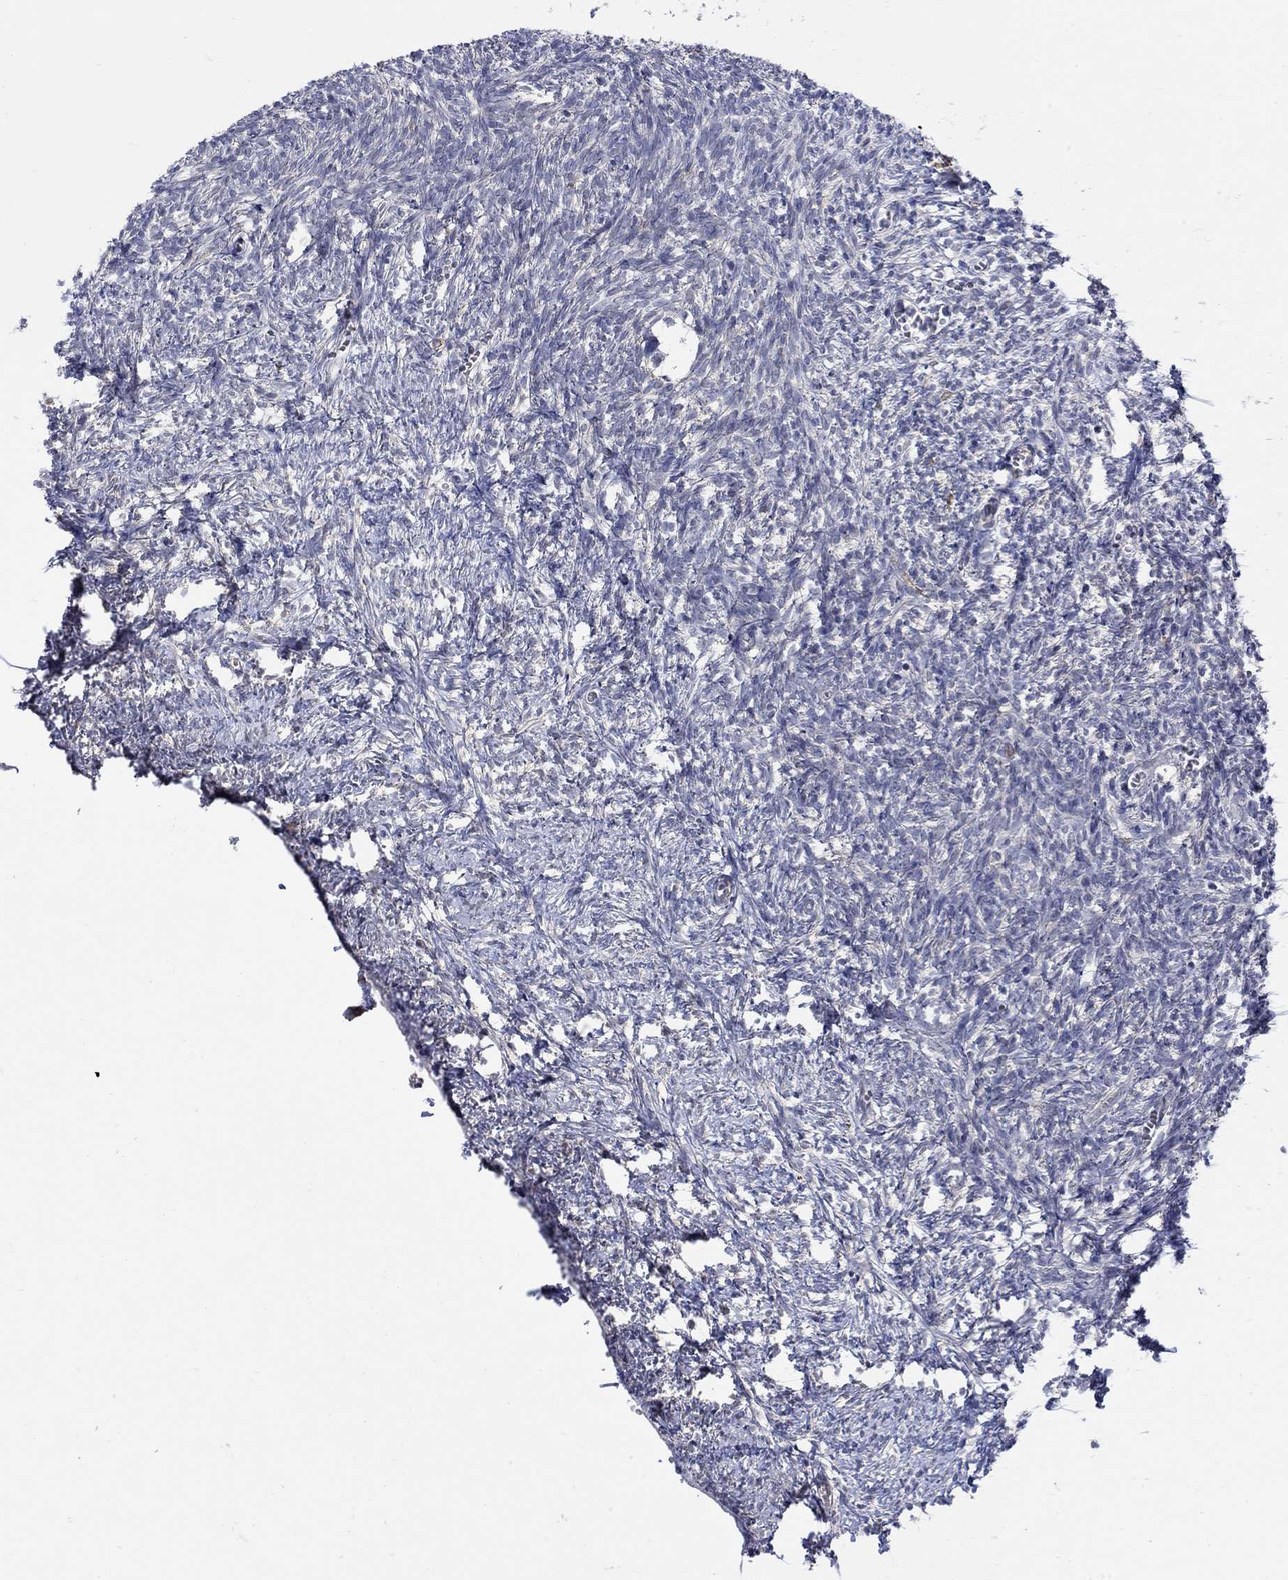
{"staining": {"intensity": "negative", "quantity": "none", "location": "none"}, "tissue": "ovary", "cell_type": "Follicle cells", "image_type": "normal", "snomed": [{"axis": "morphology", "description": "Normal tissue, NOS"}, {"axis": "topography", "description": "Ovary"}], "caption": "There is no significant expression in follicle cells of ovary. Brightfield microscopy of immunohistochemistry stained with DAB (3,3'-diaminobenzidine) (brown) and hematoxylin (blue), captured at high magnification.", "gene": "SCN7A", "patient": {"sex": "female", "age": 43}}